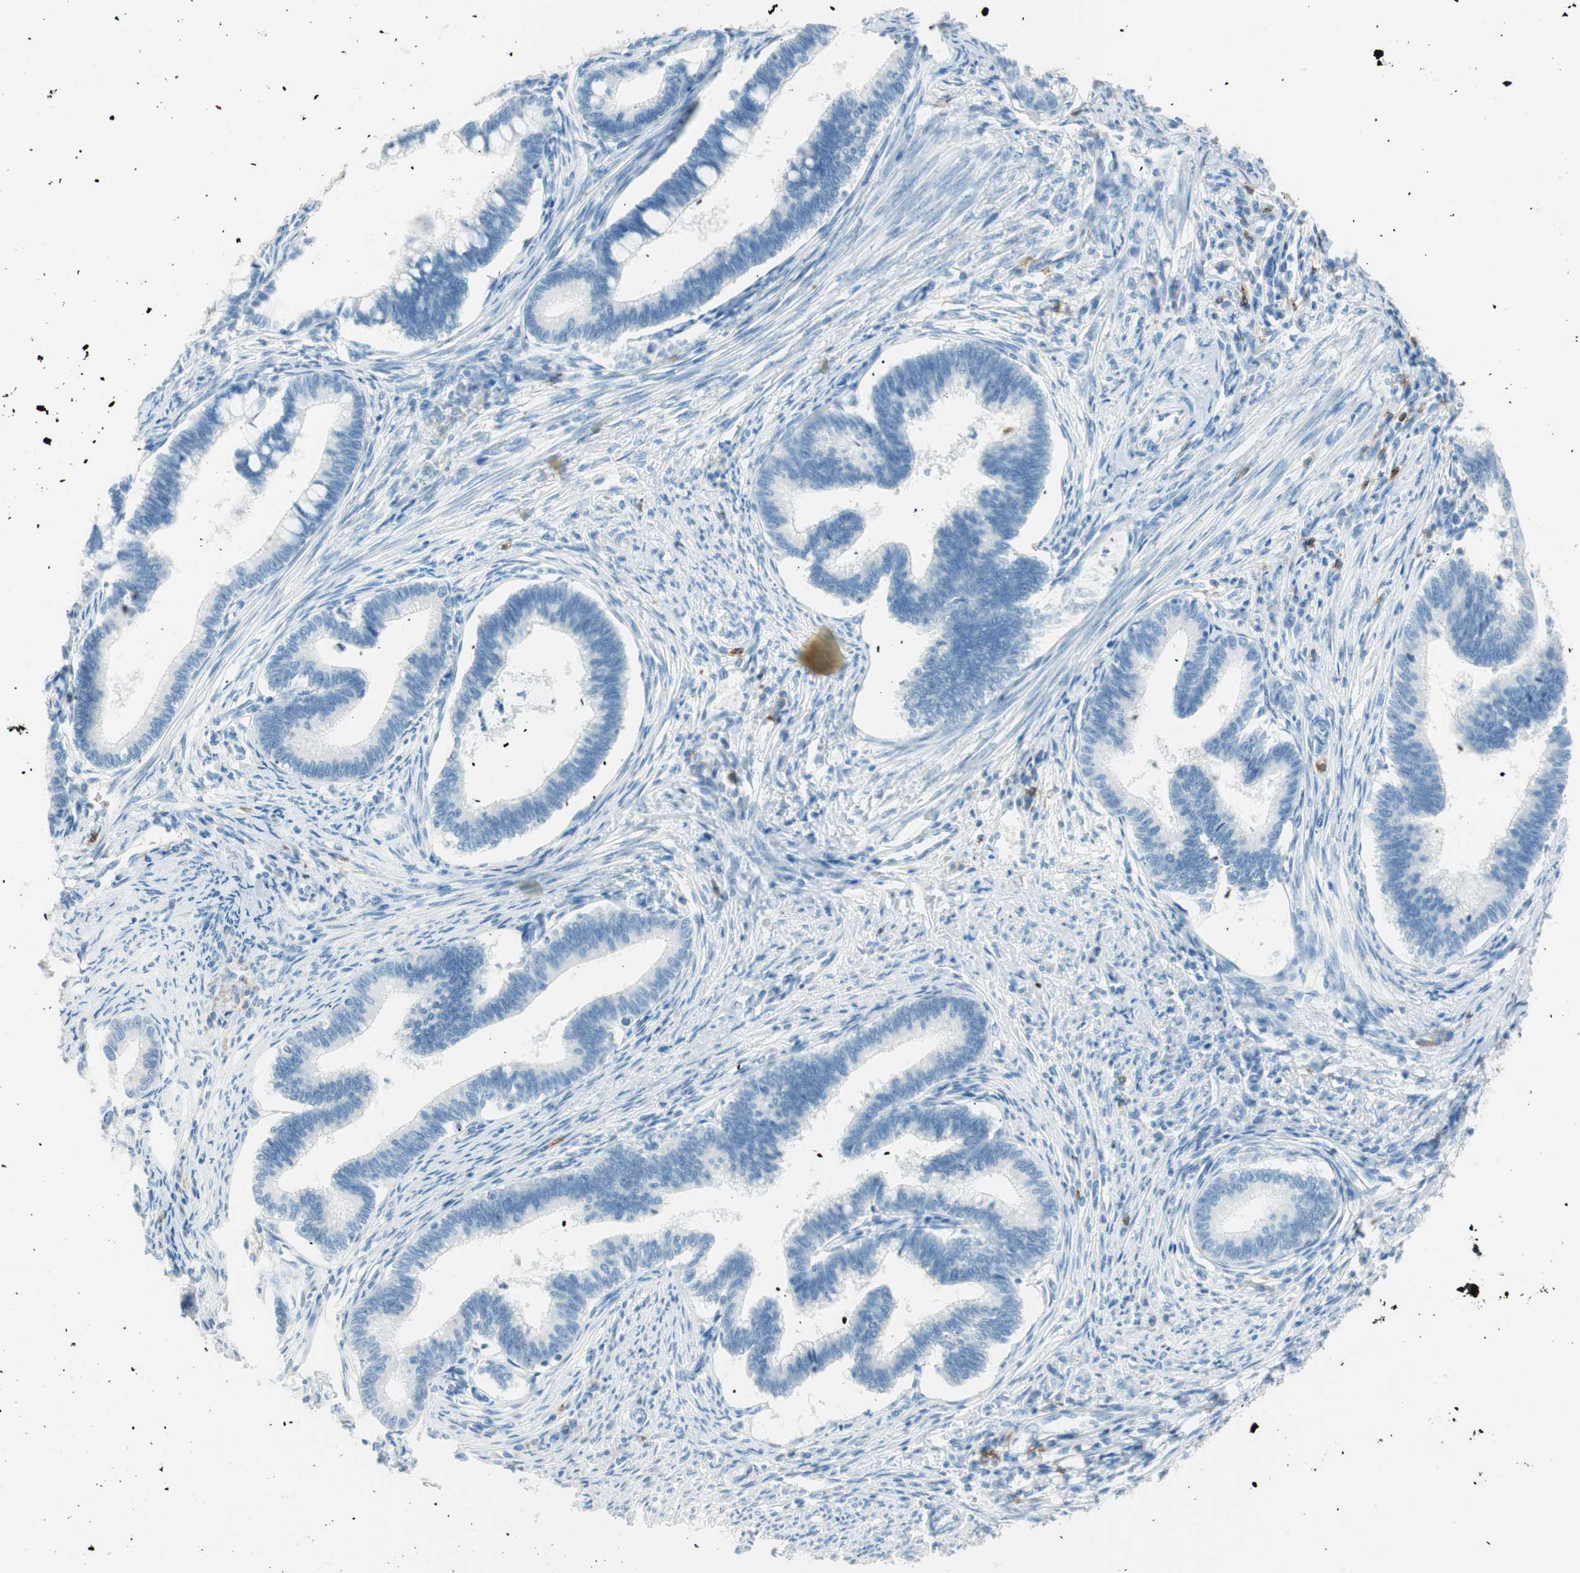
{"staining": {"intensity": "negative", "quantity": "none", "location": "none"}, "tissue": "cervical cancer", "cell_type": "Tumor cells", "image_type": "cancer", "snomed": [{"axis": "morphology", "description": "Adenocarcinoma, NOS"}, {"axis": "topography", "description": "Cervix"}], "caption": "Immunohistochemistry of cervical cancer (adenocarcinoma) exhibits no staining in tumor cells.", "gene": "TNFRSF13C", "patient": {"sex": "female", "age": 36}}